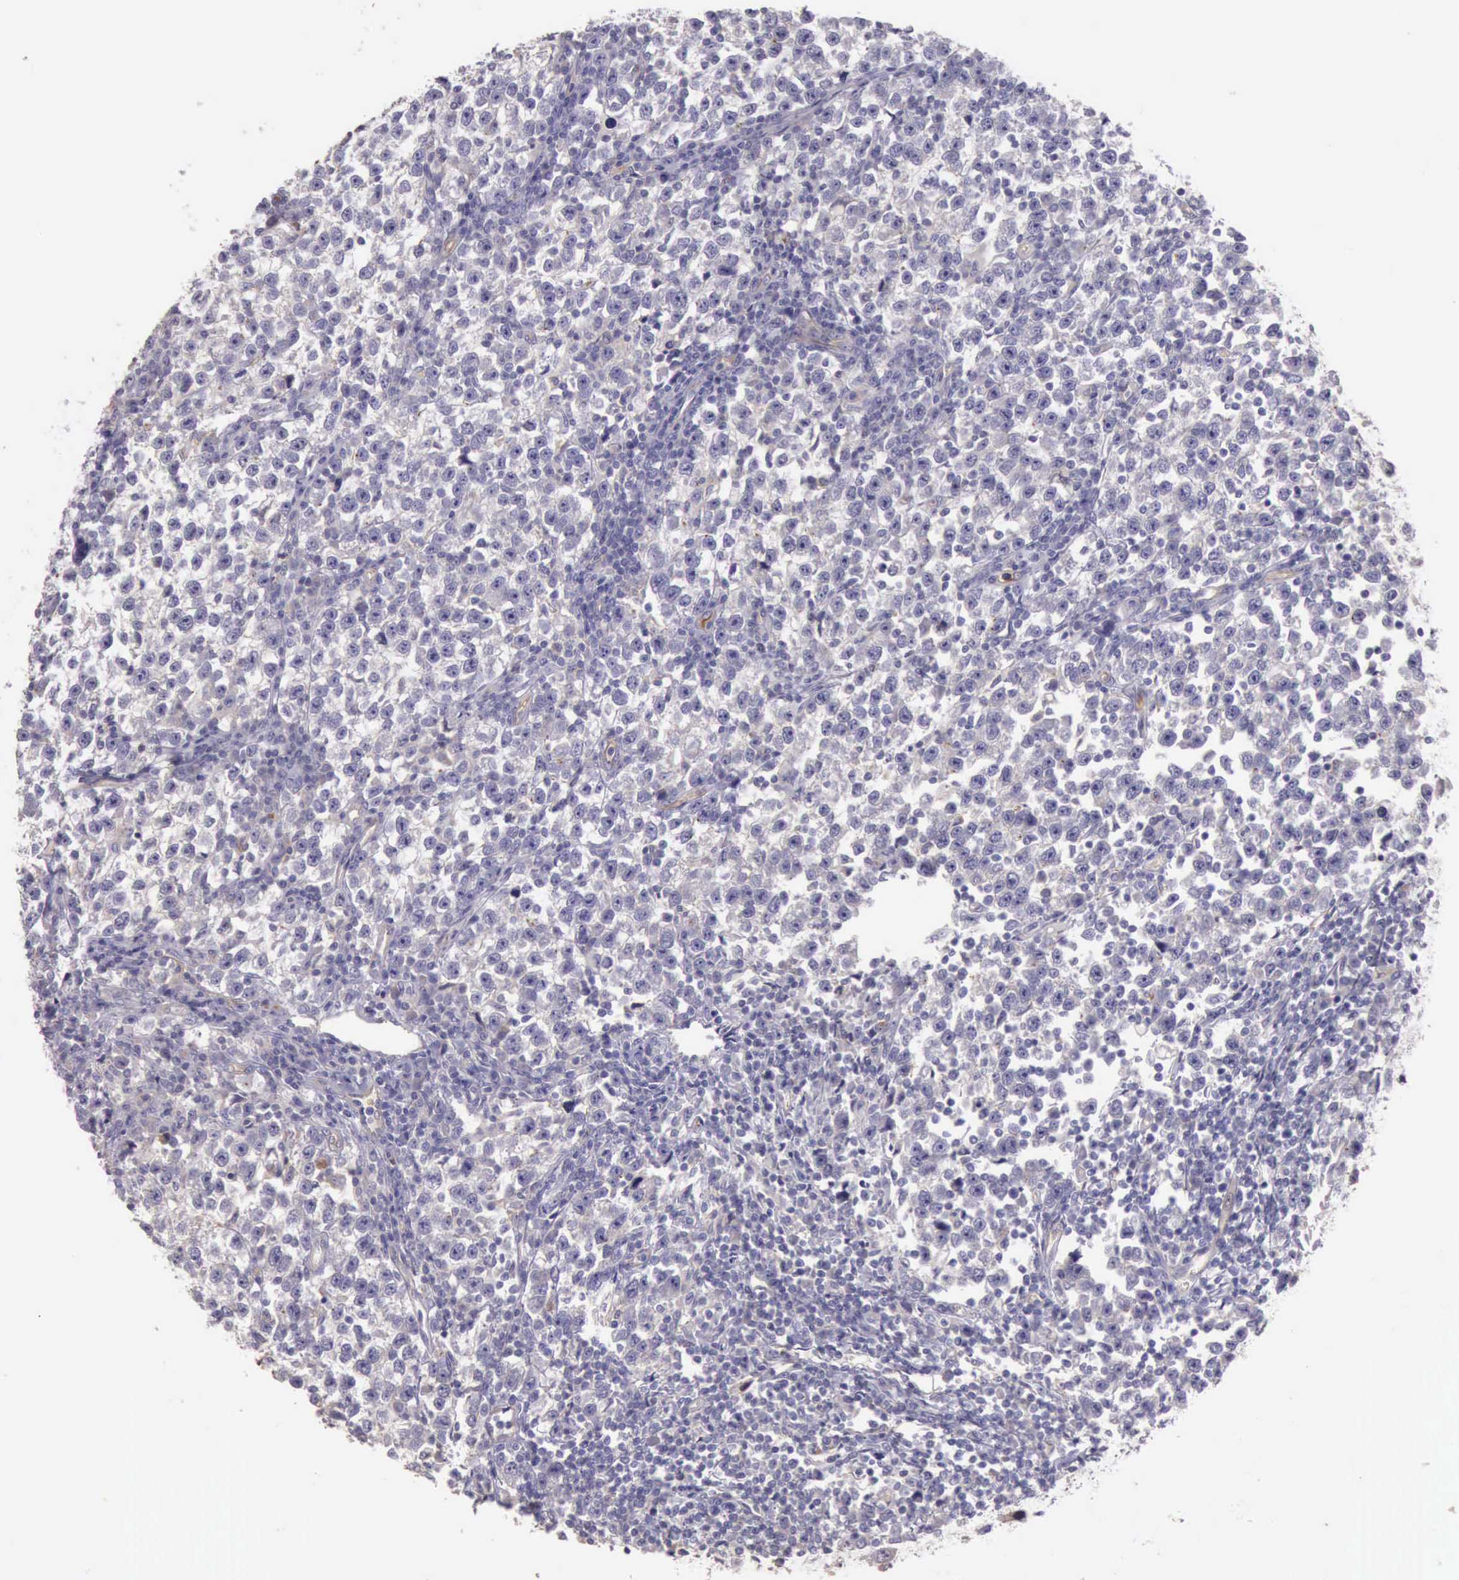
{"staining": {"intensity": "weak", "quantity": "<25%", "location": "cytoplasmic/membranous"}, "tissue": "testis cancer", "cell_type": "Tumor cells", "image_type": "cancer", "snomed": [{"axis": "morphology", "description": "Seminoma, NOS"}, {"axis": "topography", "description": "Testis"}], "caption": "A high-resolution photomicrograph shows IHC staining of testis seminoma, which demonstrates no significant positivity in tumor cells.", "gene": "TCEANC", "patient": {"sex": "male", "age": 43}}